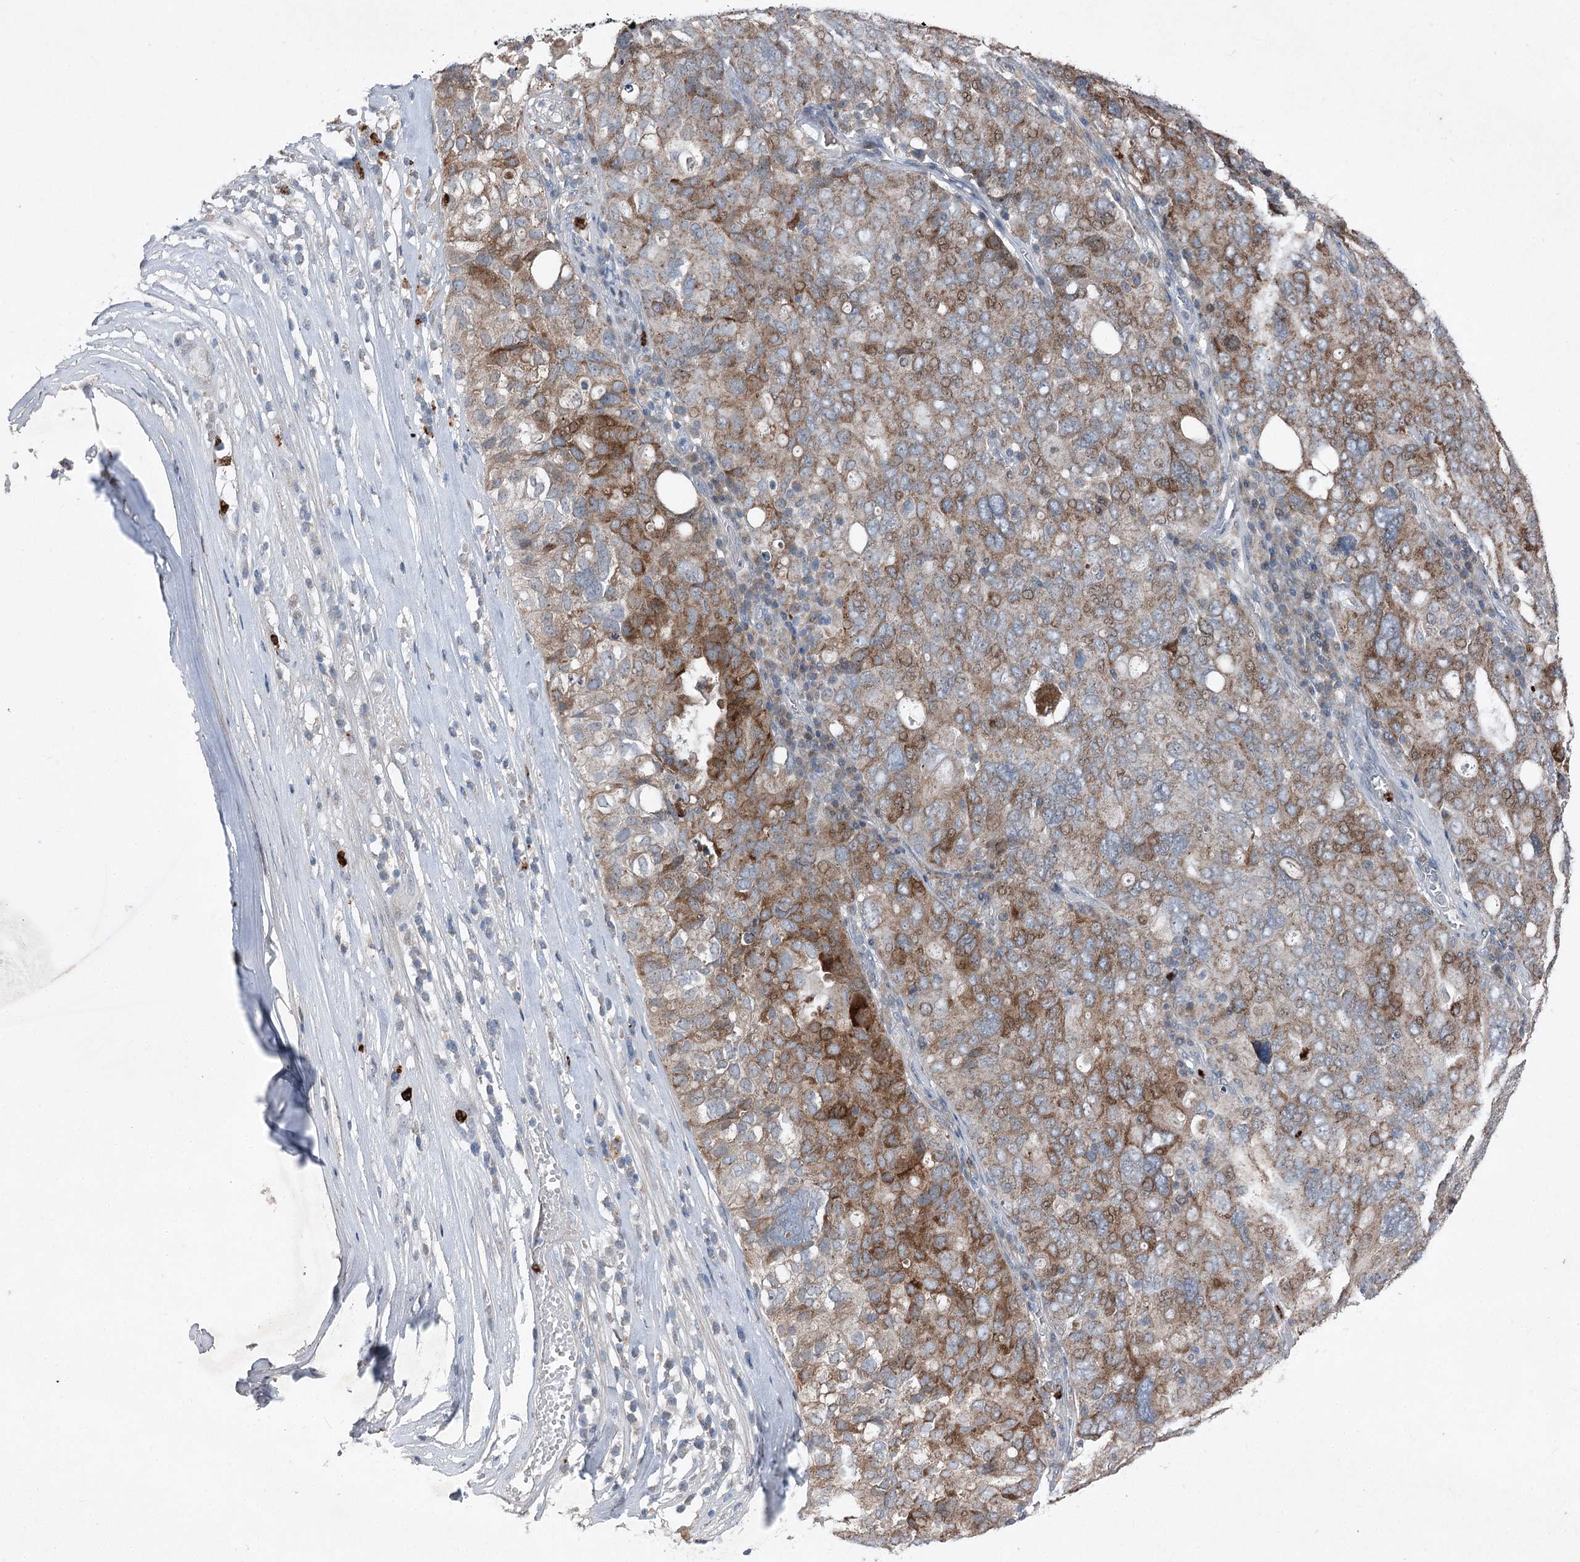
{"staining": {"intensity": "moderate", "quantity": ">75%", "location": "cytoplasmic/membranous"}, "tissue": "ovarian cancer", "cell_type": "Tumor cells", "image_type": "cancer", "snomed": [{"axis": "morphology", "description": "Carcinoma, endometroid"}, {"axis": "topography", "description": "Ovary"}], "caption": "Moderate cytoplasmic/membranous protein staining is identified in approximately >75% of tumor cells in ovarian cancer (endometroid carcinoma).", "gene": "PLA2G12A", "patient": {"sex": "female", "age": 62}}